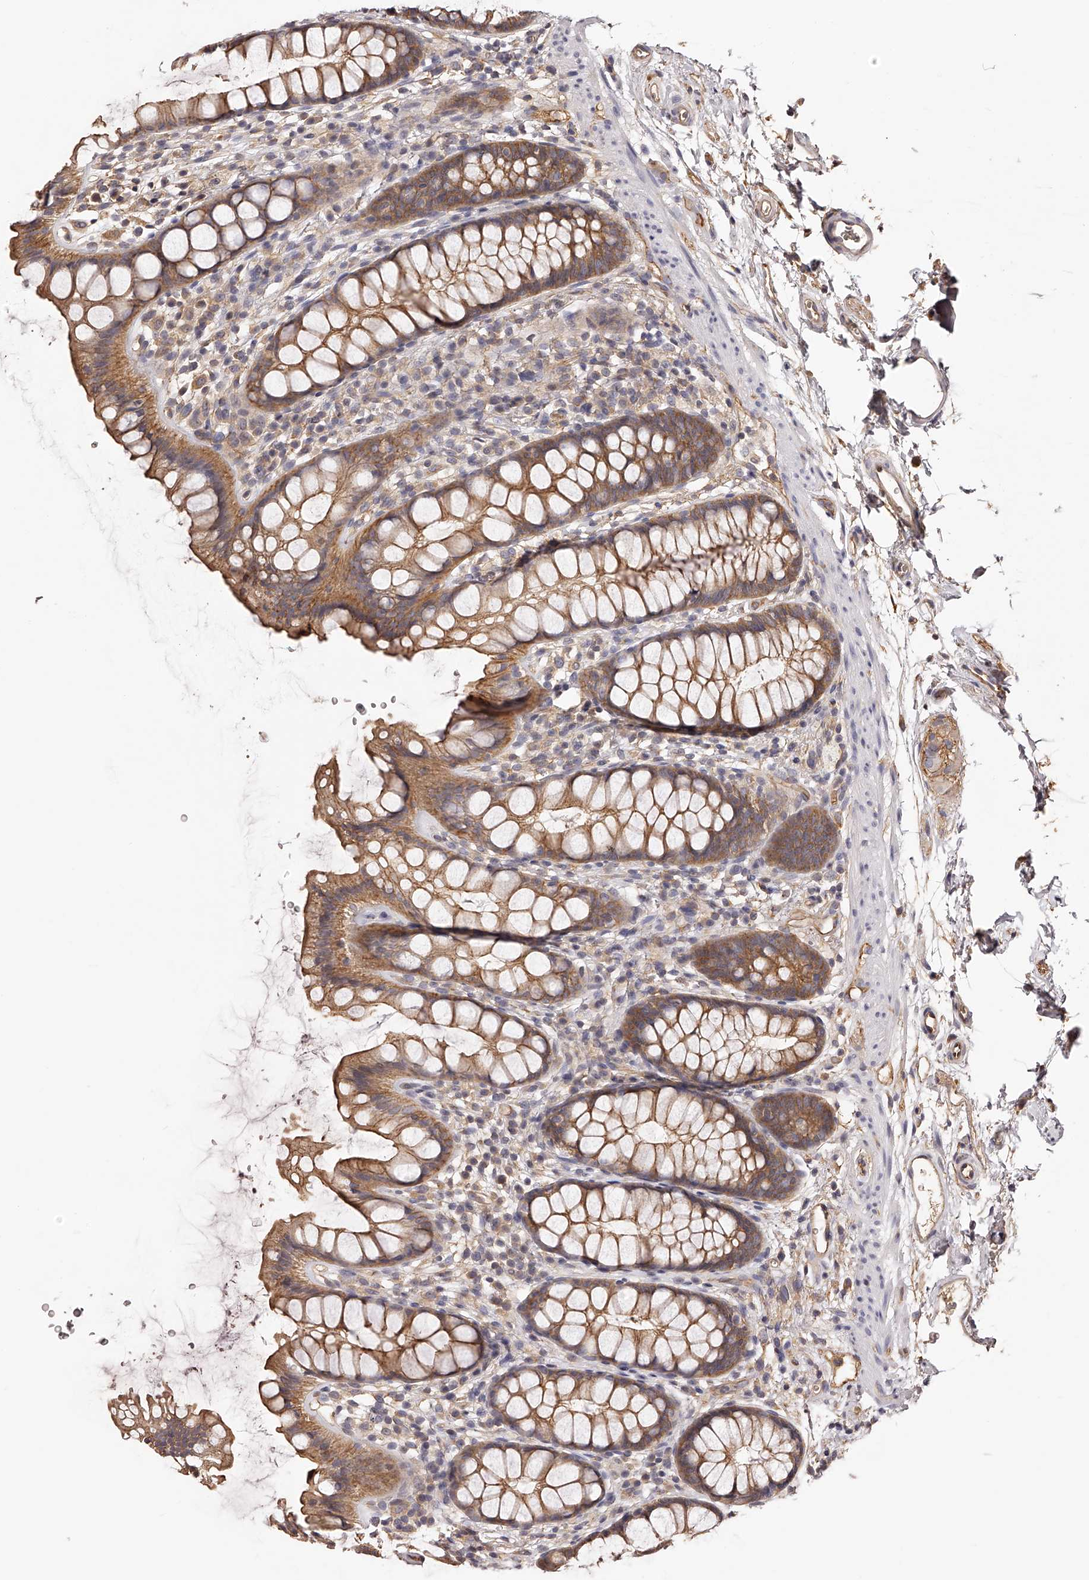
{"staining": {"intensity": "moderate", "quantity": ">75%", "location": "cytoplasmic/membranous"}, "tissue": "rectum", "cell_type": "Glandular cells", "image_type": "normal", "snomed": [{"axis": "morphology", "description": "Normal tissue, NOS"}, {"axis": "topography", "description": "Rectum"}], "caption": "About >75% of glandular cells in unremarkable rectum demonstrate moderate cytoplasmic/membranous protein staining as visualized by brown immunohistochemical staining.", "gene": "LTV1", "patient": {"sex": "female", "age": 65}}